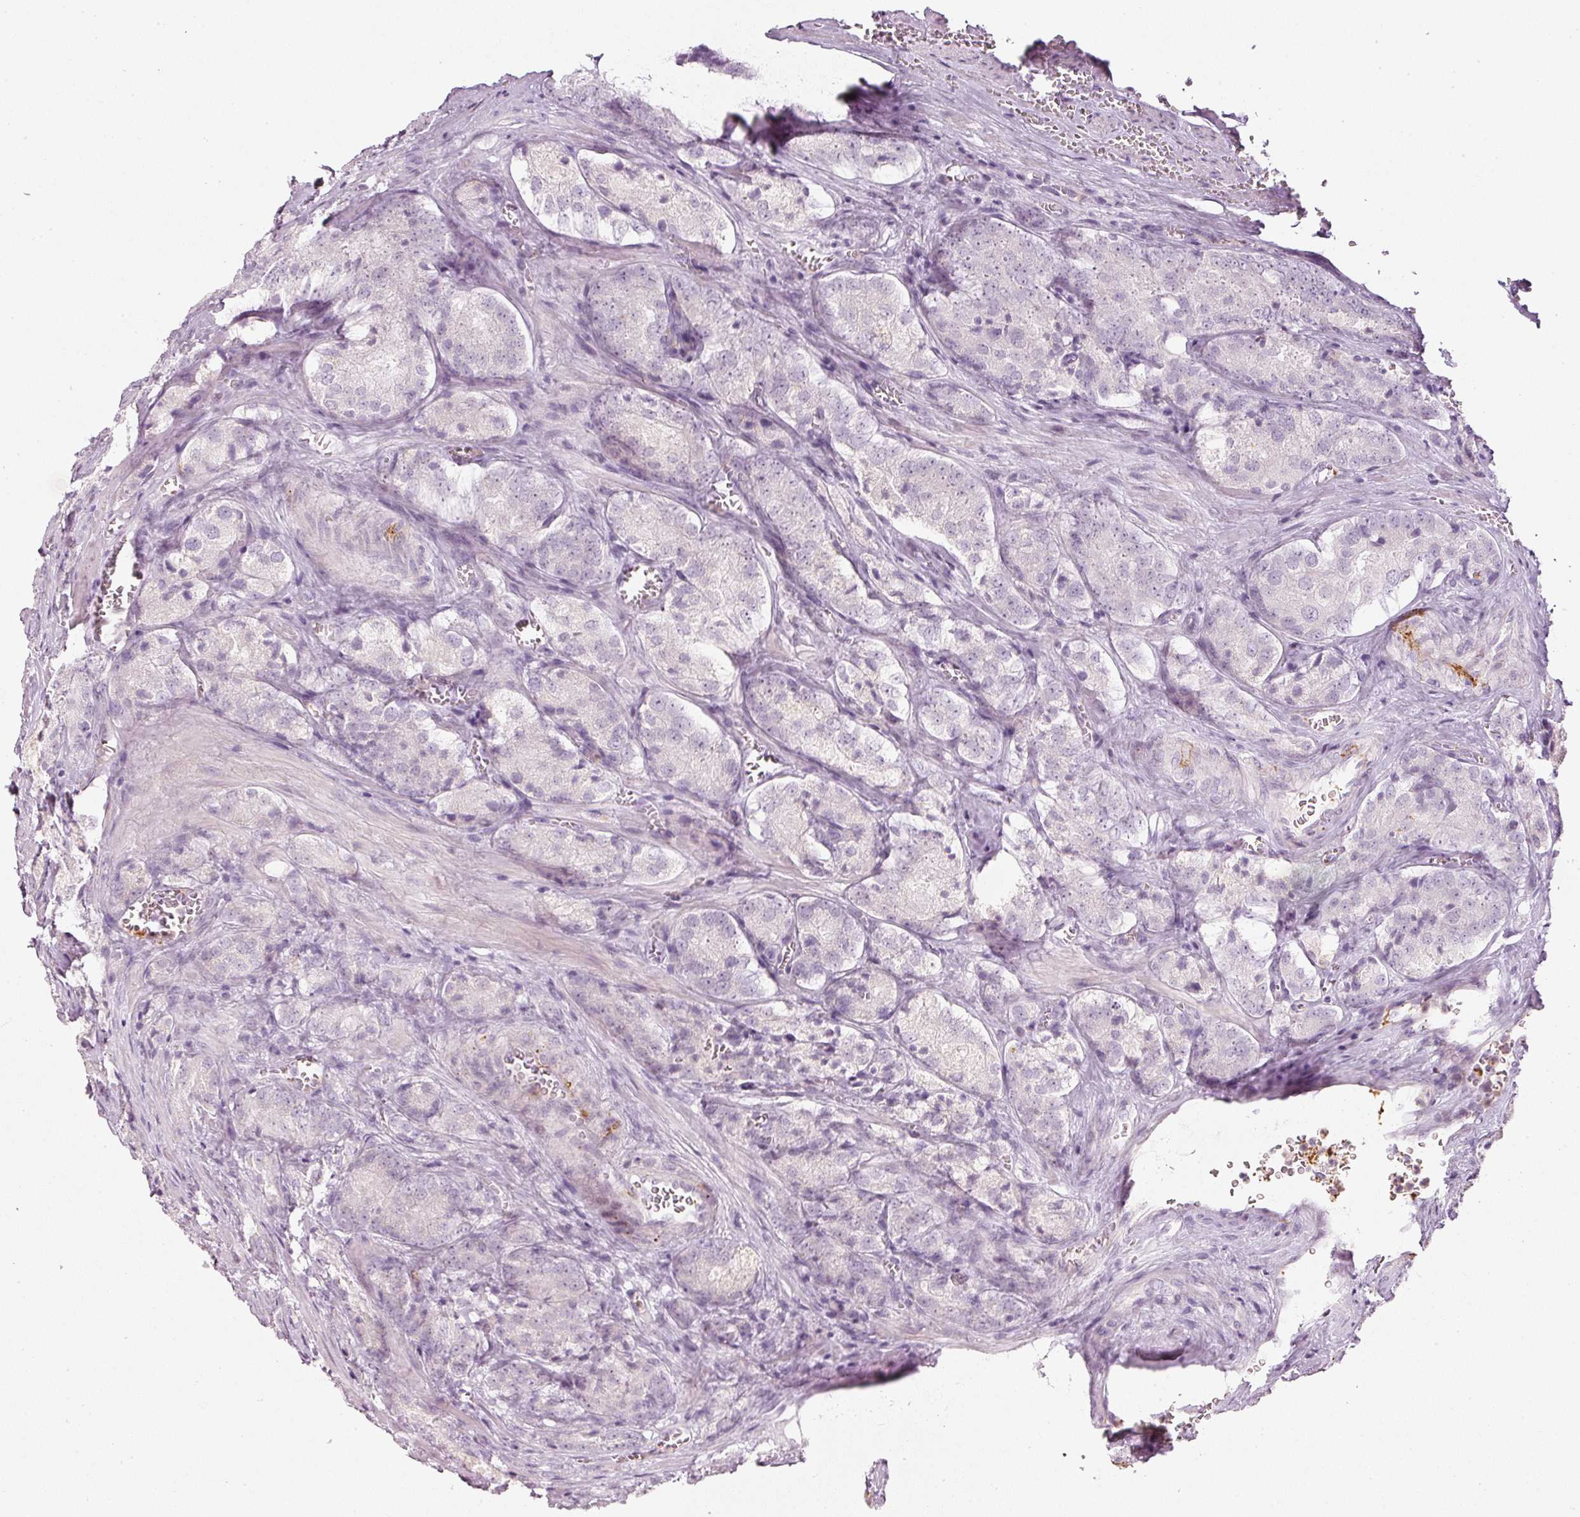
{"staining": {"intensity": "negative", "quantity": "none", "location": "none"}, "tissue": "prostate cancer", "cell_type": "Tumor cells", "image_type": "cancer", "snomed": [{"axis": "morphology", "description": "Adenocarcinoma, Low grade"}, {"axis": "topography", "description": "Prostate"}], "caption": "Histopathology image shows no protein expression in tumor cells of prostate cancer (adenocarcinoma (low-grade)) tissue. Nuclei are stained in blue.", "gene": "LECT2", "patient": {"sex": "male", "age": 68}}